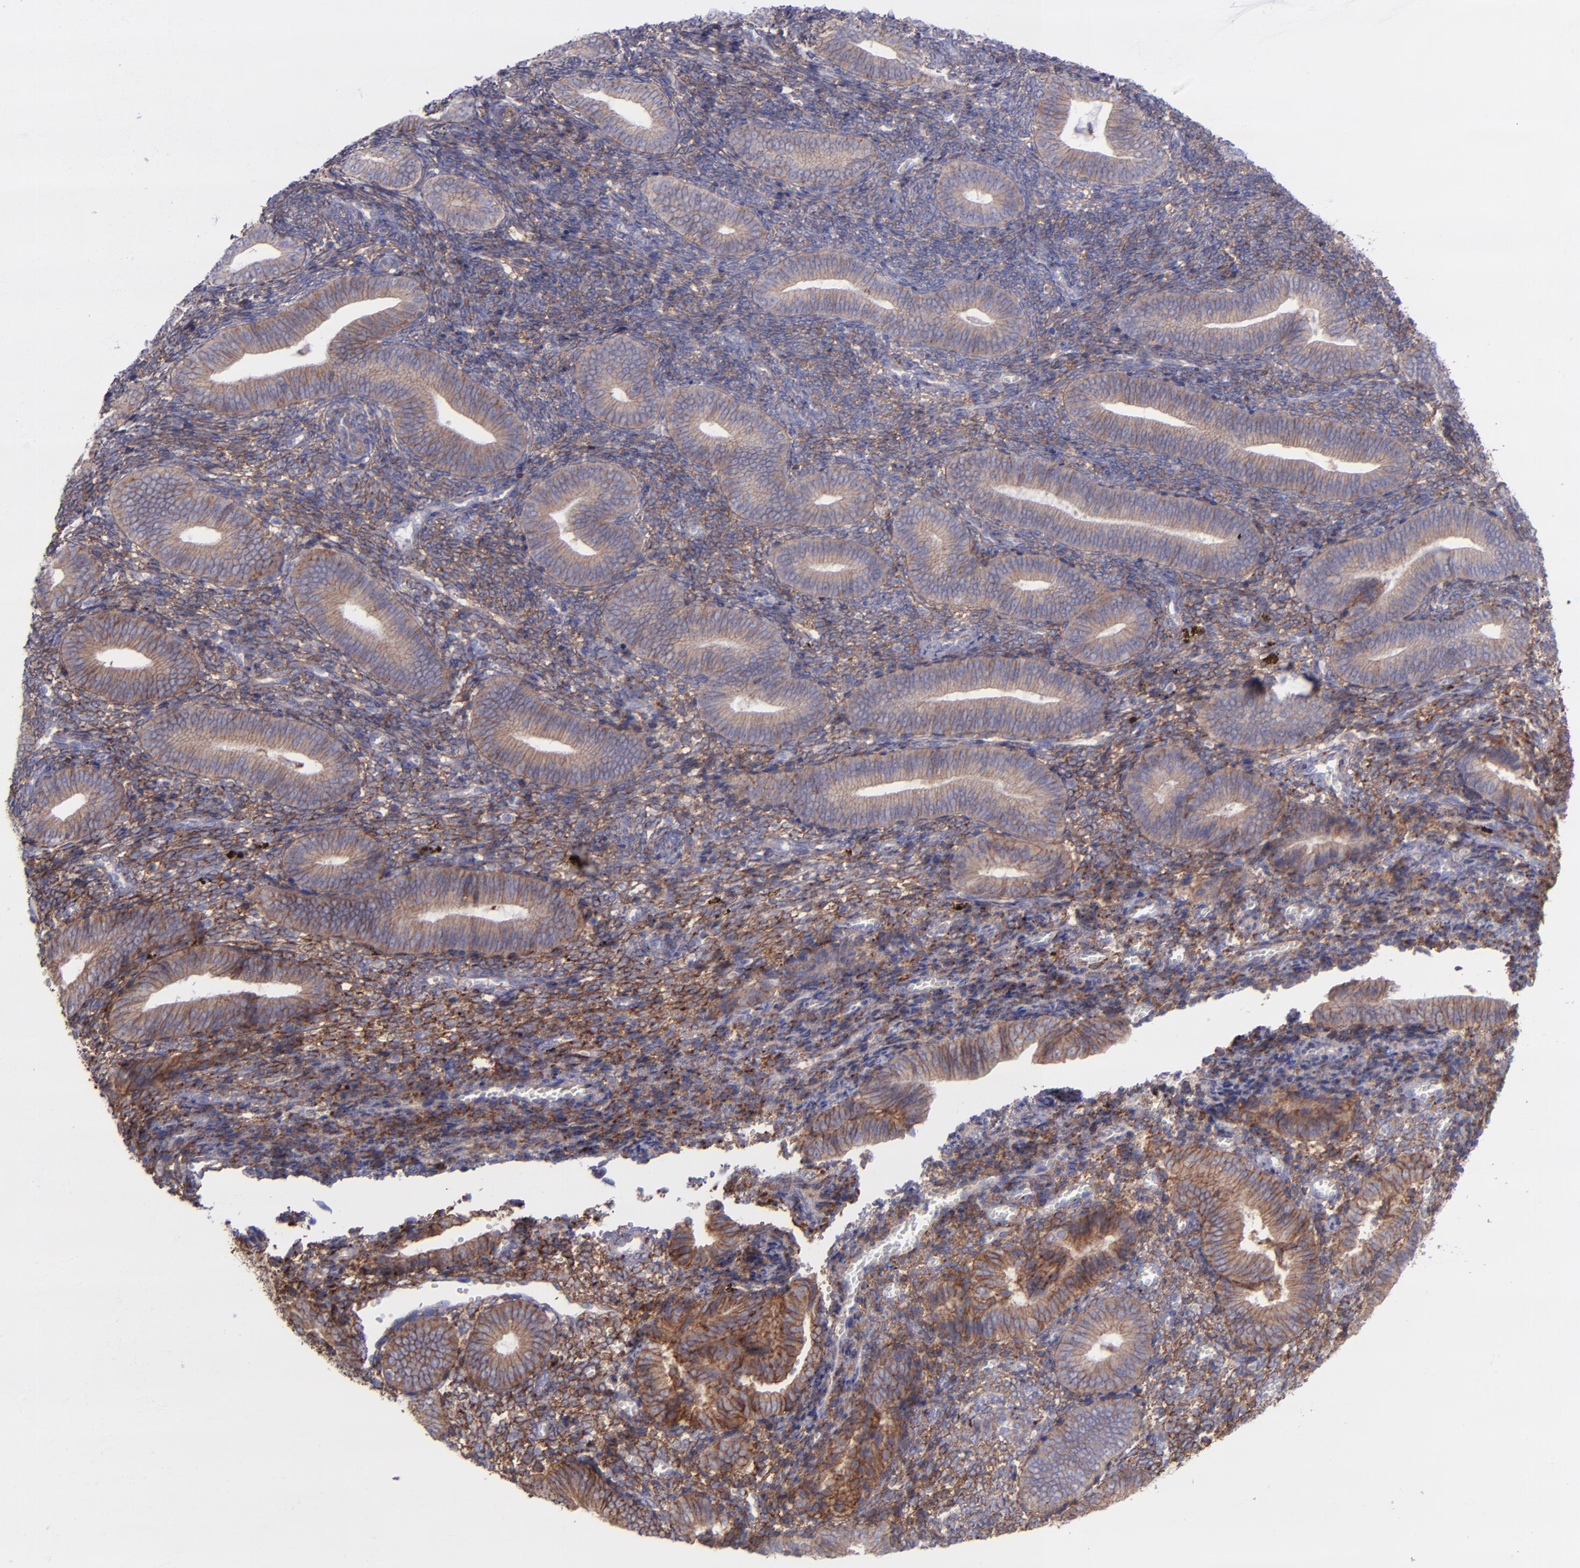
{"staining": {"intensity": "moderate", "quantity": ">75%", "location": "cytoplasmic/membranous"}, "tissue": "endometrium", "cell_type": "Cells in endometrial stroma", "image_type": "normal", "snomed": [{"axis": "morphology", "description": "Normal tissue, NOS"}, {"axis": "topography", "description": "Uterus"}, {"axis": "topography", "description": "Endometrium"}], "caption": "This micrograph shows benign endometrium stained with immunohistochemistry to label a protein in brown. The cytoplasmic/membranous of cells in endometrial stroma show moderate positivity for the protein. Nuclei are counter-stained blue.", "gene": "ITGAV", "patient": {"sex": "female", "age": 33}}